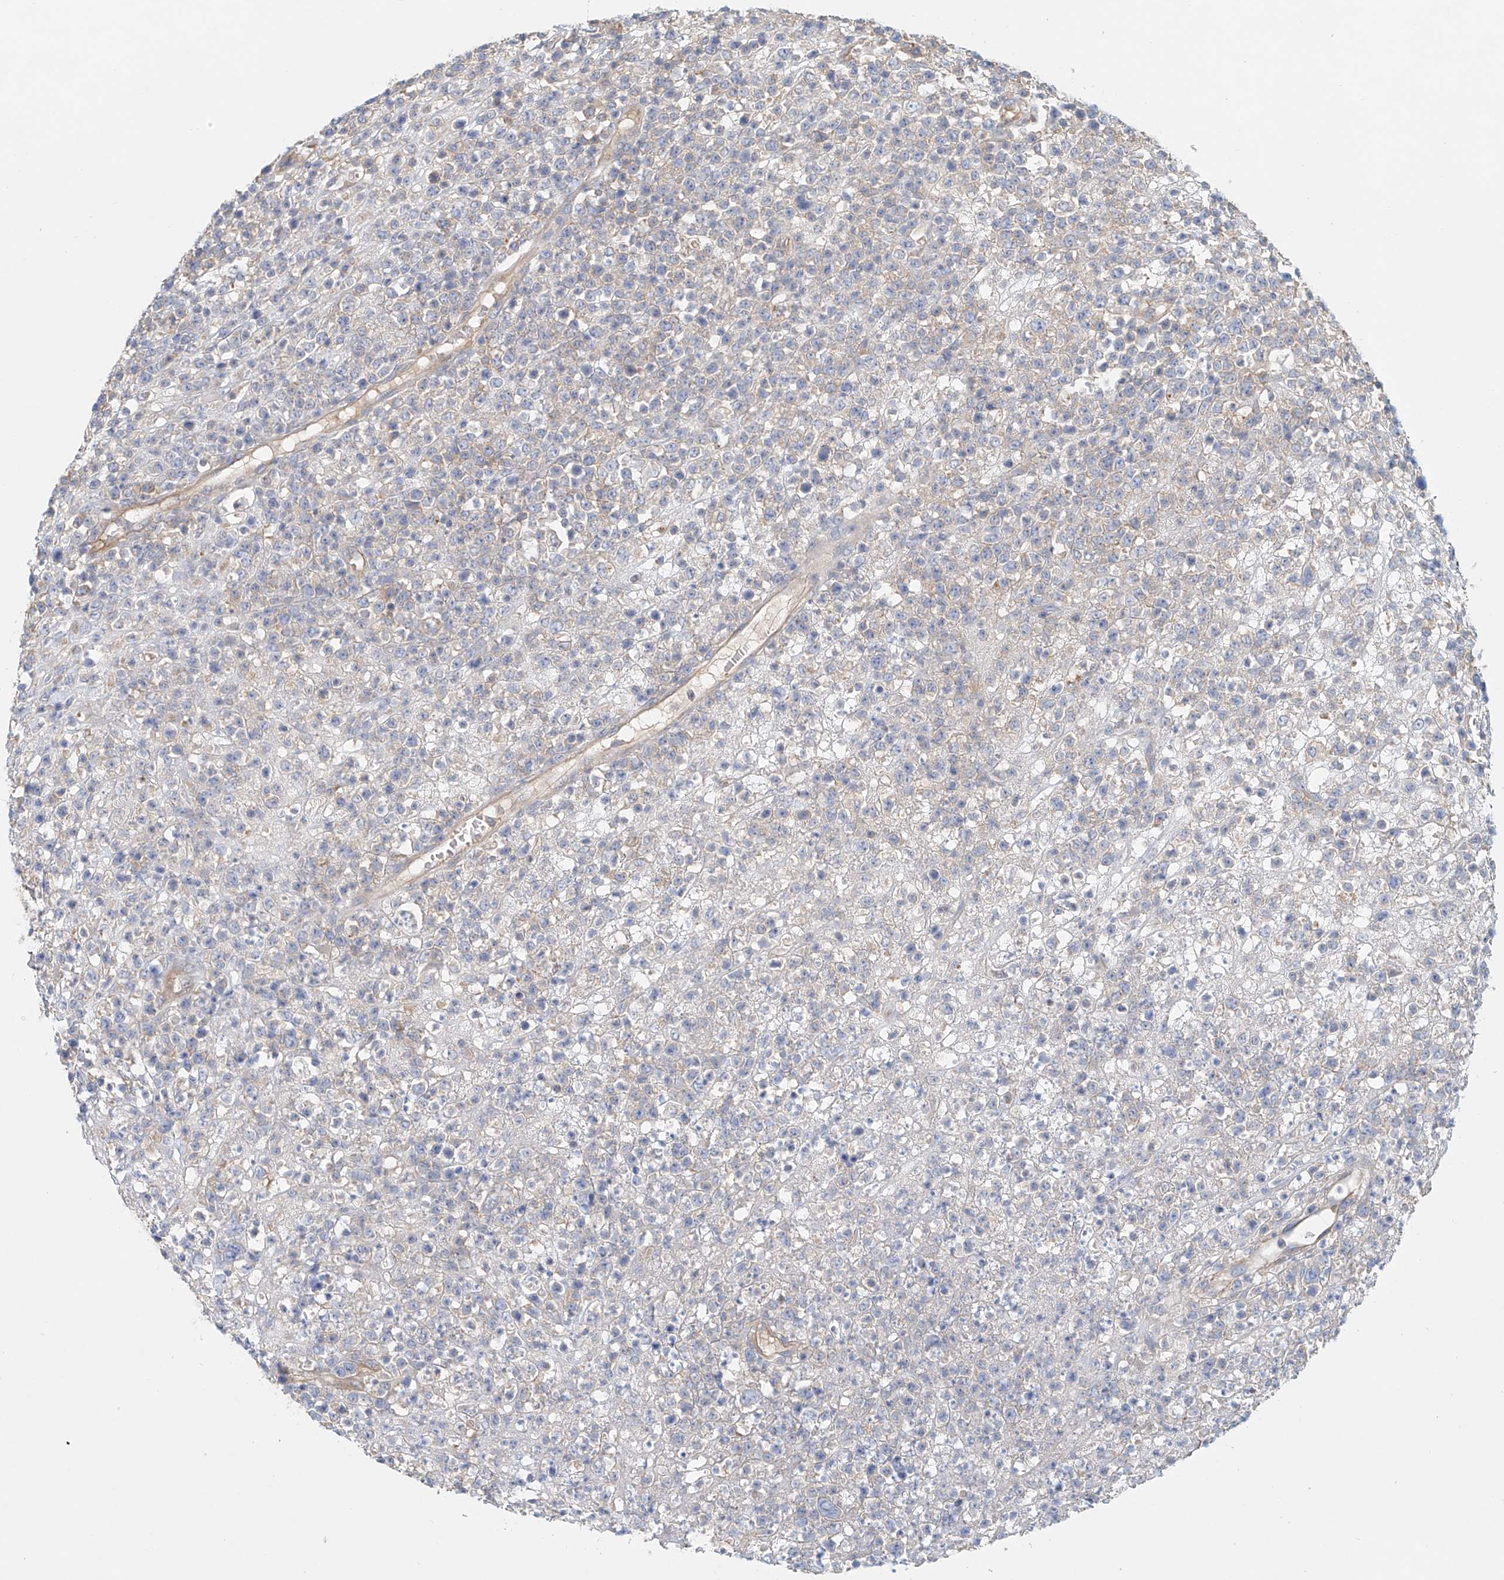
{"staining": {"intensity": "negative", "quantity": "none", "location": "none"}, "tissue": "lymphoma", "cell_type": "Tumor cells", "image_type": "cancer", "snomed": [{"axis": "morphology", "description": "Malignant lymphoma, non-Hodgkin's type, High grade"}, {"axis": "topography", "description": "Colon"}], "caption": "DAB immunohistochemical staining of lymphoma exhibits no significant expression in tumor cells.", "gene": "FRYL", "patient": {"sex": "female", "age": 53}}